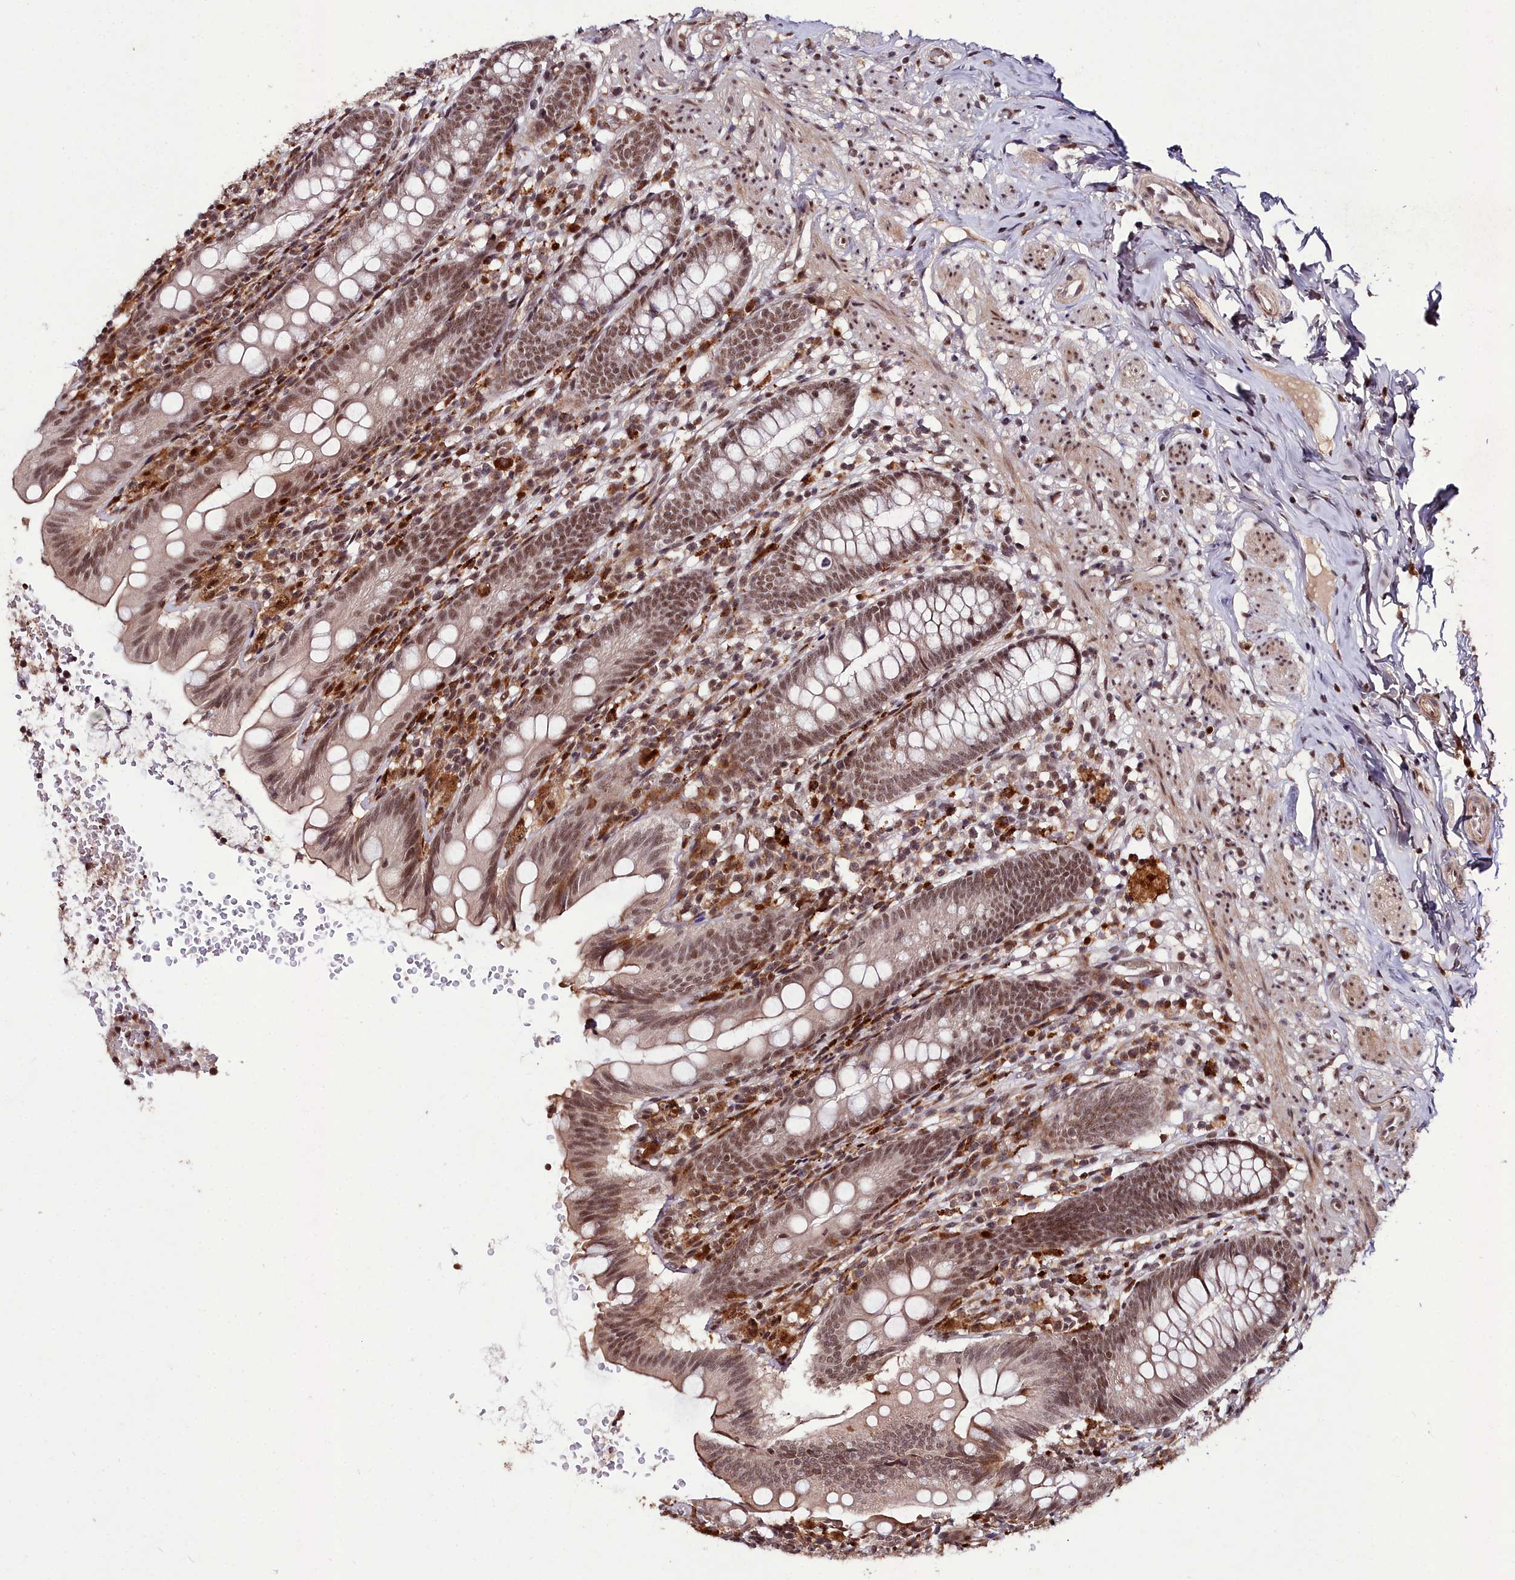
{"staining": {"intensity": "moderate", "quantity": ">75%", "location": "cytoplasmic/membranous,nuclear"}, "tissue": "appendix", "cell_type": "Glandular cells", "image_type": "normal", "snomed": [{"axis": "morphology", "description": "Normal tissue, NOS"}, {"axis": "topography", "description": "Appendix"}], "caption": "Brown immunohistochemical staining in benign human appendix shows moderate cytoplasmic/membranous,nuclear positivity in about >75% of glandular cells. (IHC, brightfield microscopy, high magnification).", "gene": "CXXC1", "patient": {"sex": "male", "age": 55}}